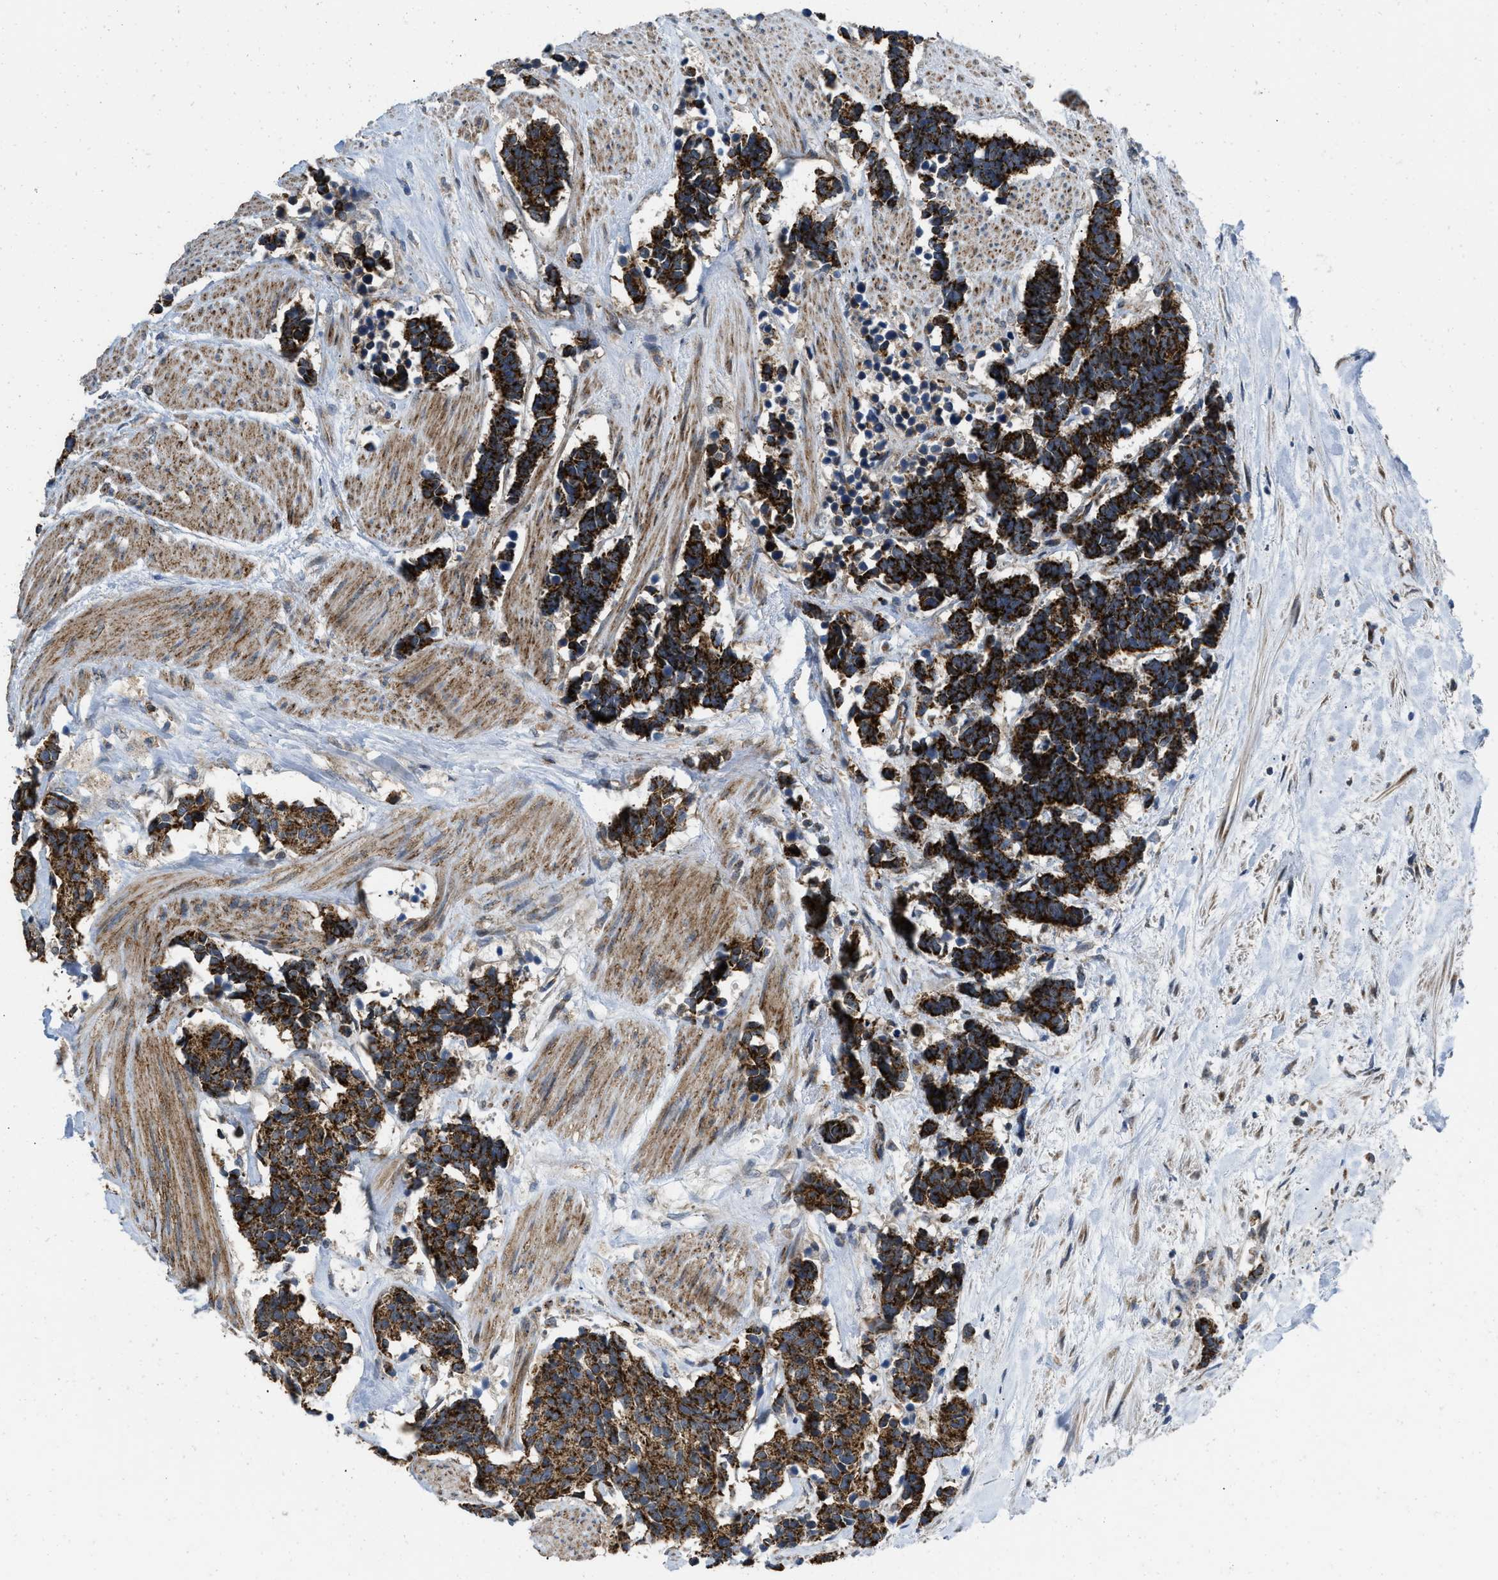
{"staining": {"intensity": "strong", "quantity": ">75%", "location": "cytoplasmic/membranous"}, "tissue": "carcinoid", "cell_type": "Tumor cells", "image_type": "cancer", "snomed": [{"axis": "morphology", "description": "Carcinoma, NOS"}, {"axis": "morphology", "description": "Carcinoid, malignant, NOS"}, {"axis": "topography", "description": "Urinary bladder"}], "caption": "Tumor cells demonstrate strong cytoplasmic/membranous staining in approximately >75% of cells in carcinoma. (DAB (3,3'-diaminobenzidine) = brown stain, brightfield microscopy at high magnification).", "gene": "AKAP1", "patient": {"sex": "male", "age": 57}}